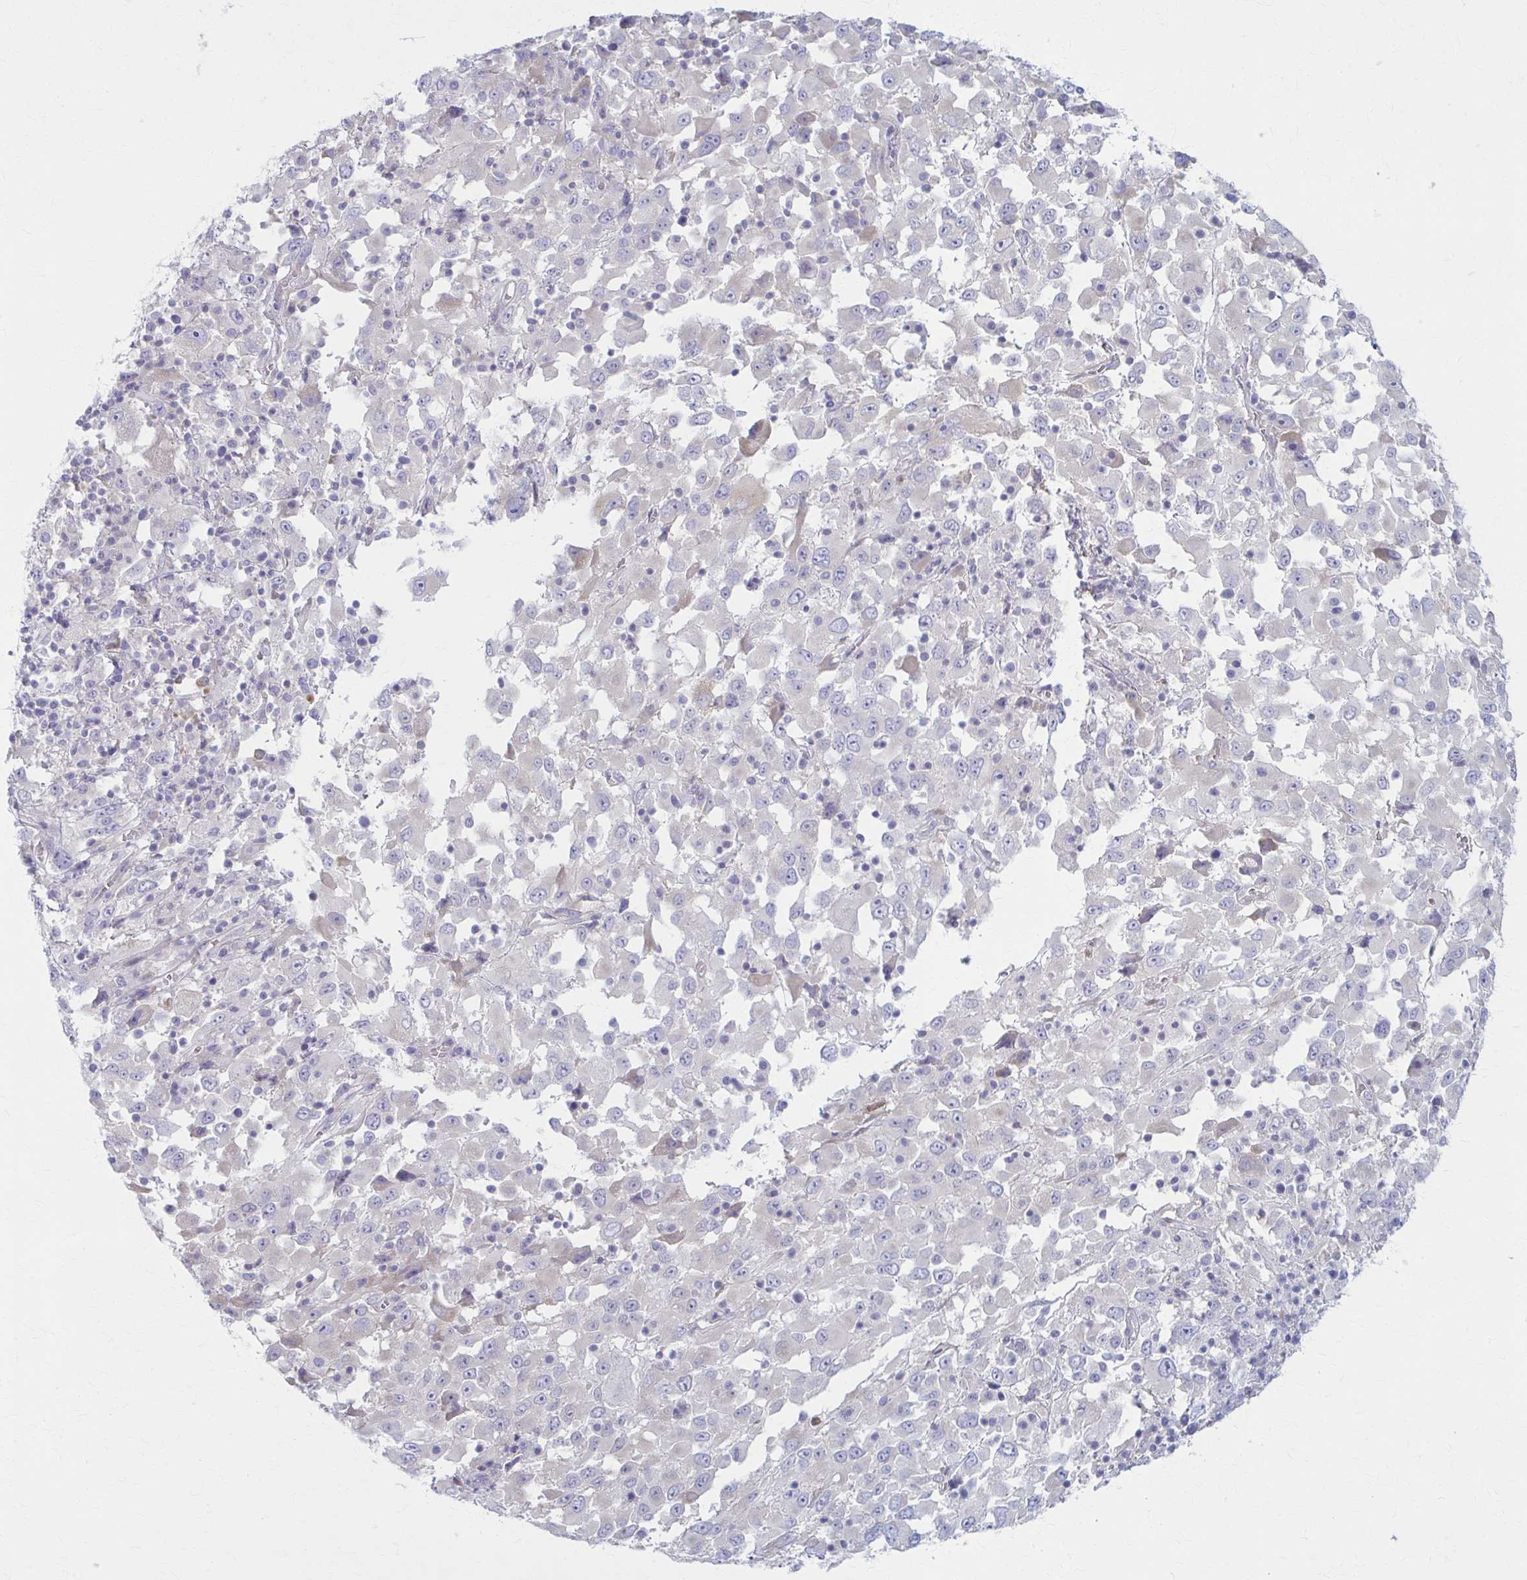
{"staining": {"intensity": "negative", "quantity": "none", "location": "none"}, "tissue": "melanoma", "cell_type": "Tumor cells", "image_type": "cancer", "snomed": [{"axis": "morphology", "description": "Malignant melanoma, Metastatic site"}, {"axis": "topography", "description": "Soft tissue"}], "caption": "Tumor cells are negative for brown protein staining in malignant melanoma (metastatic site).", "gene": "PRKRA", "patient": {"sex": "male", "age": 50}}